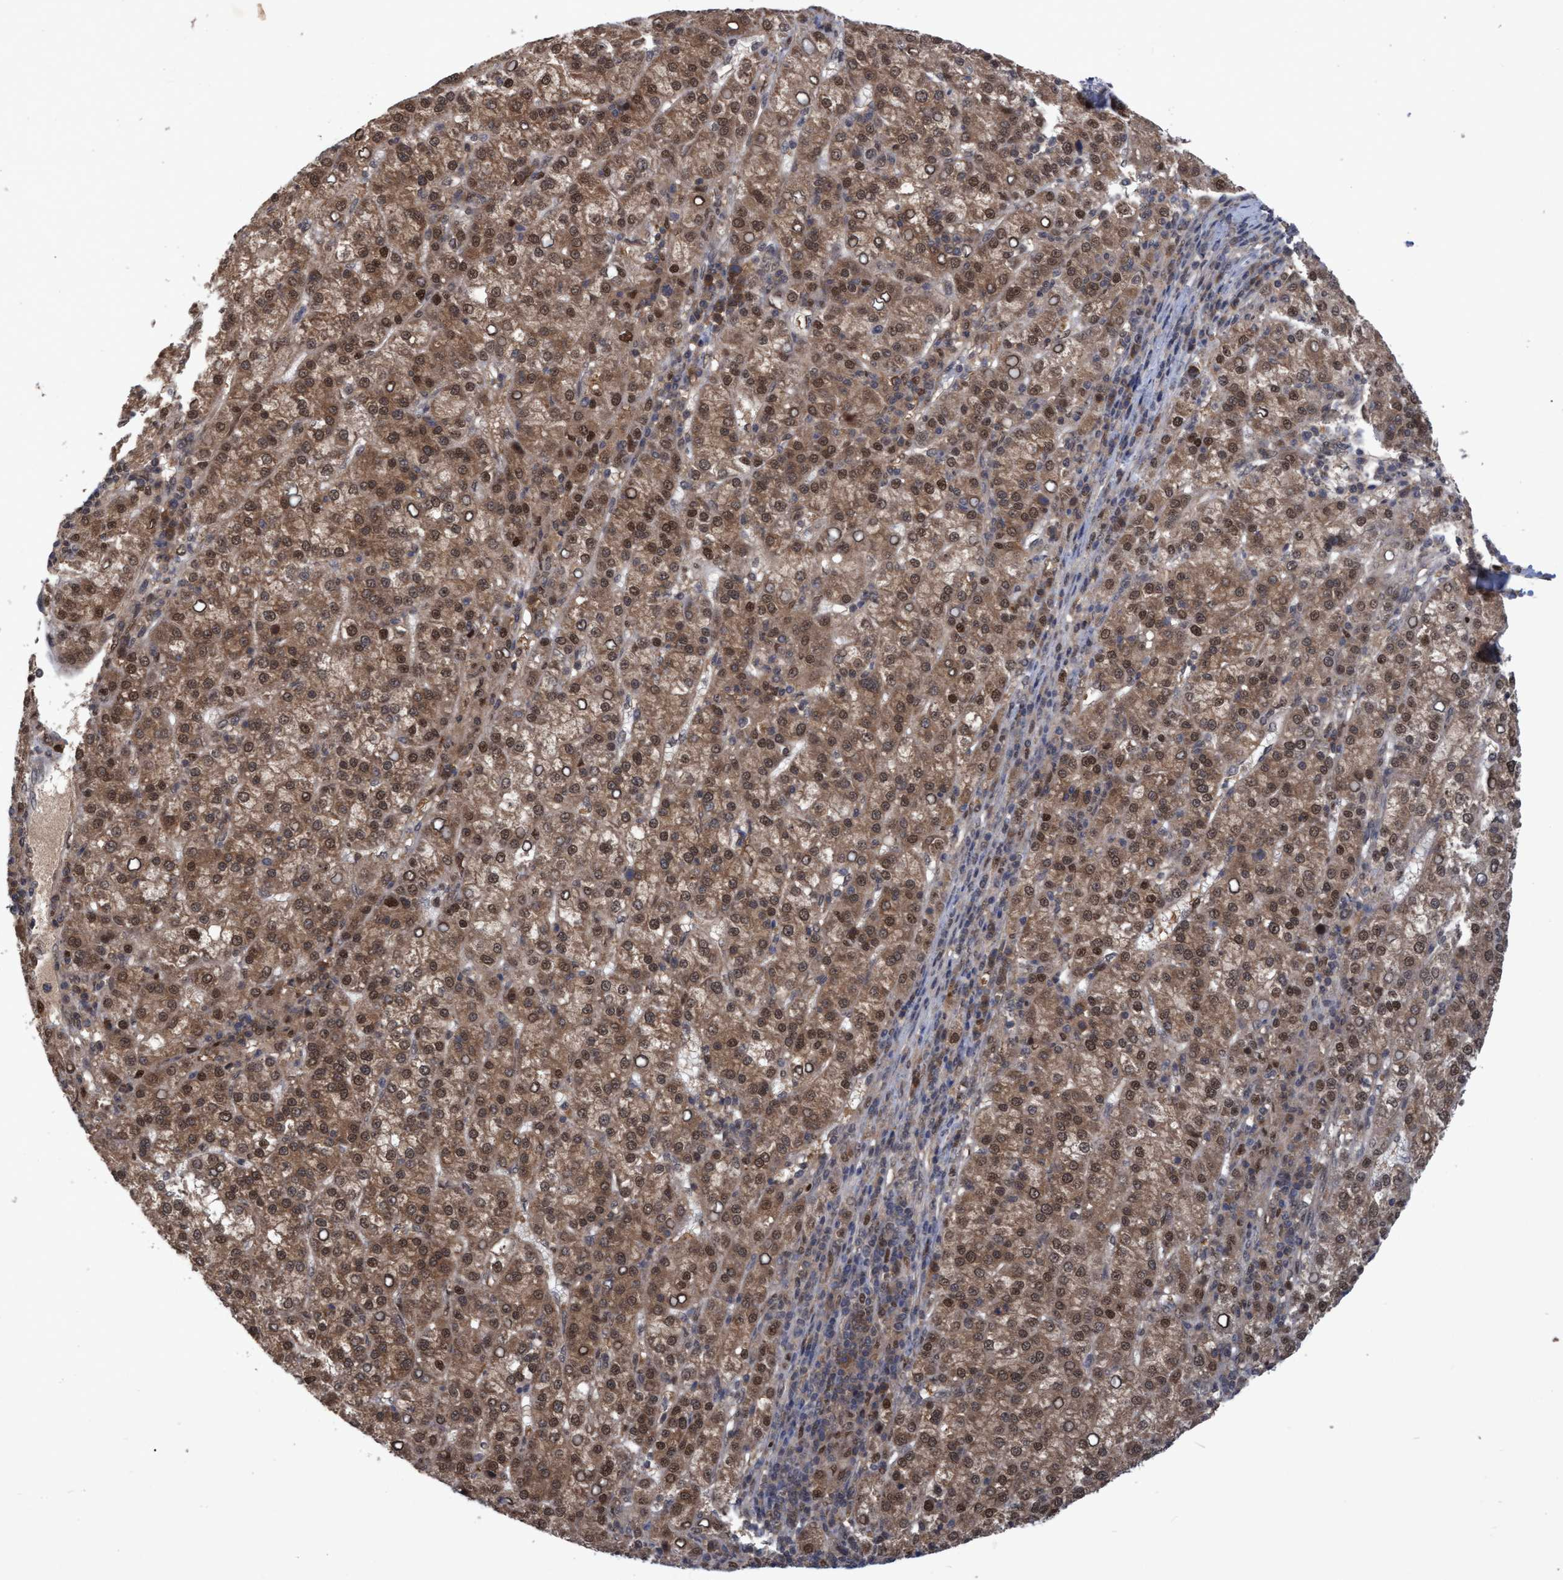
{"staining": {"intensity": "moderate", "quantity": ">75%", "location": "cytoplasmic/membranous,nuclear"}, "tissue": "liver cancer", "cell_type": "Tumor cells", "image_type": "cancer", "snomed": [{"axis": "morphology", "description": "Carcinoma, Hepatocellular, NOS"}, {"axis": "topography", "description": "Liver"}], "caption": "This image exhibits immunohistochemistry staining of human liver cancer, with medium moderate cytoplasmic/membranous and nuclear staining in approximately >75% of tumor cells.", "gene": "PSMB6", "patient": {"sex": "female", "age": 58}}